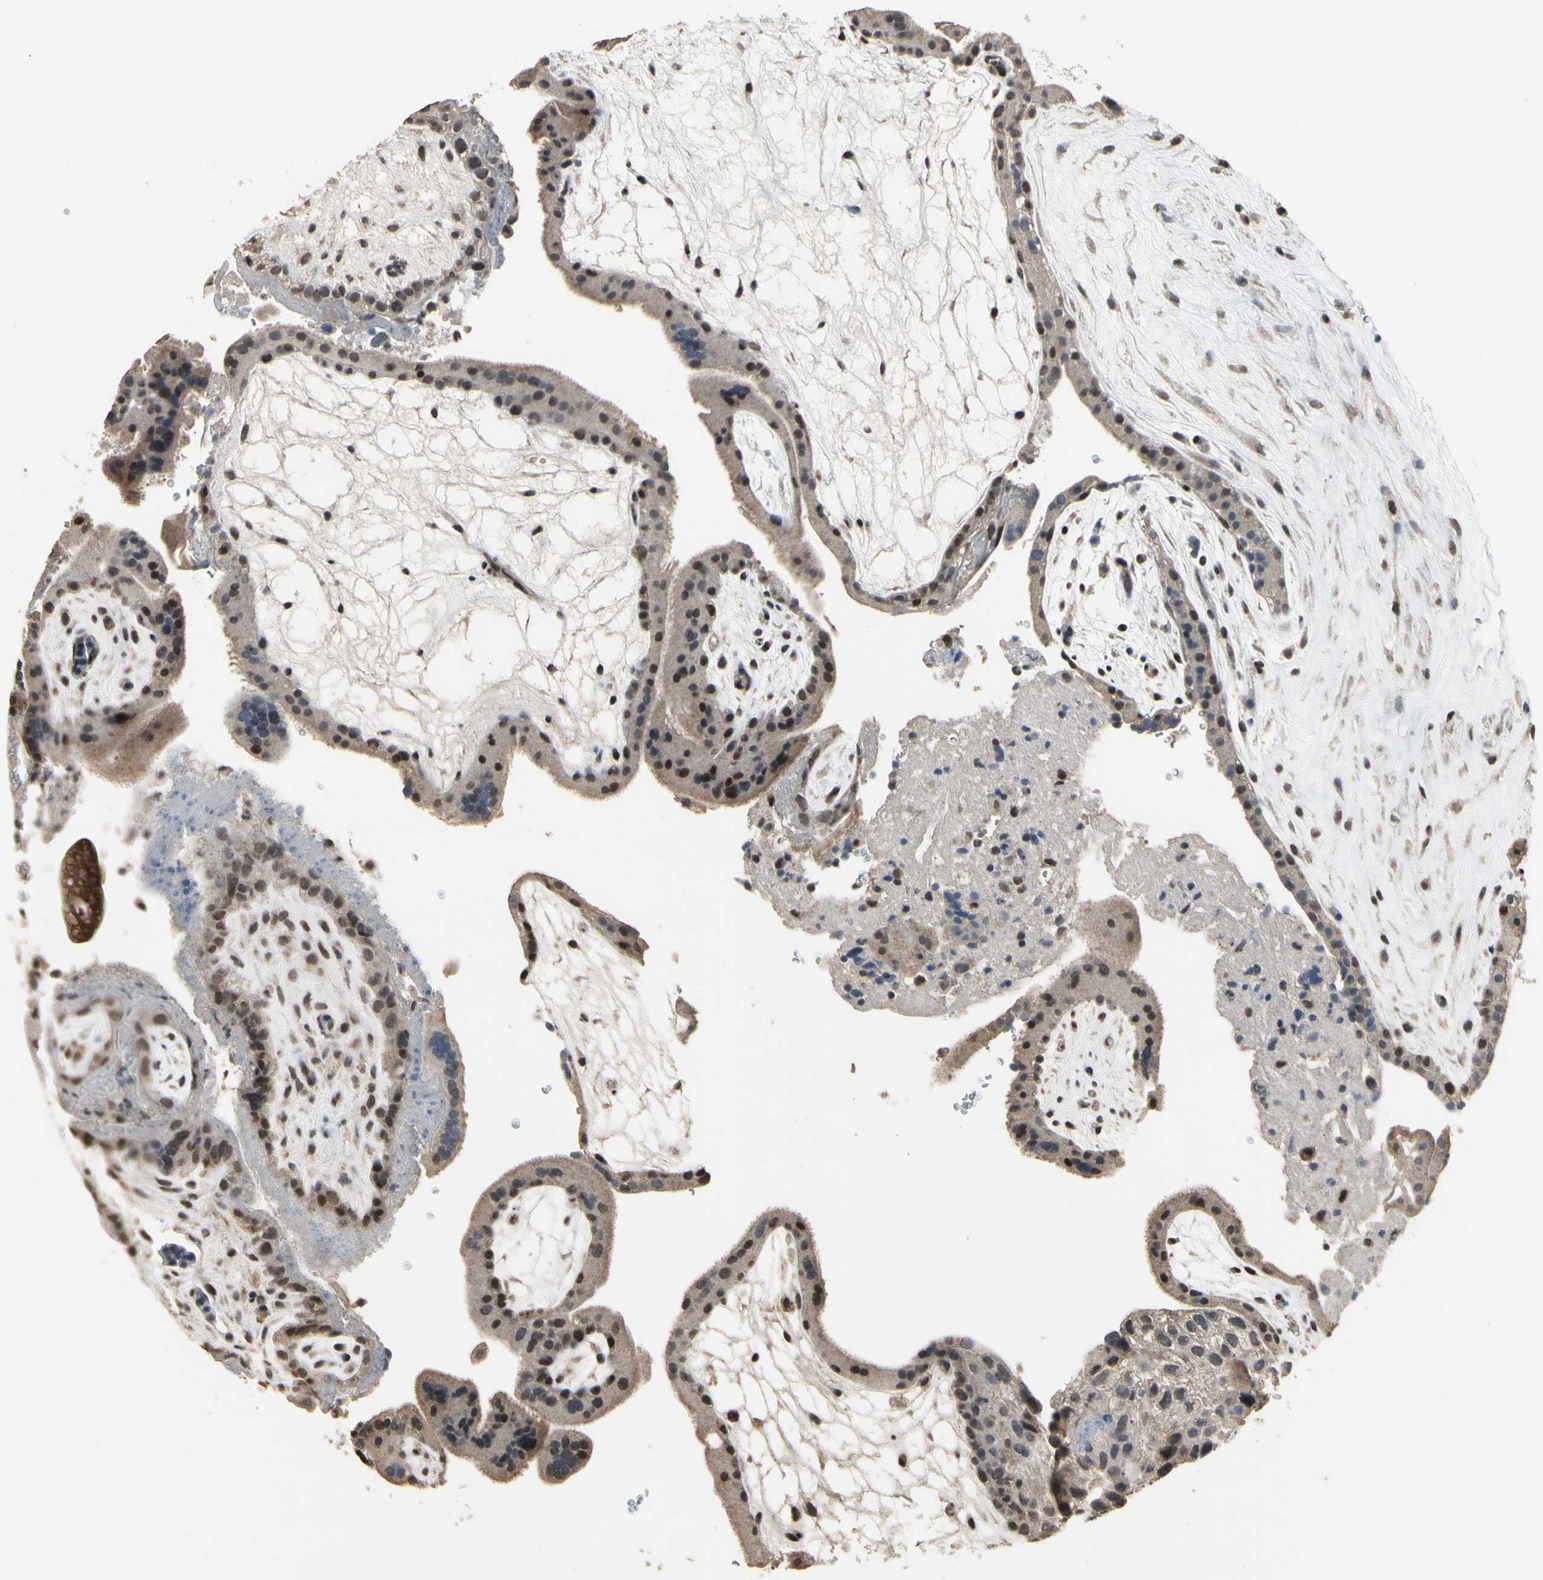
{"staining": {"intensity": "moderate", "quantity": "25%-75%", "location": "nuclear"}, "tissue": "placenta", "cell_type": "Decidual cells", "image_type": "normal", "snomed": [{"axis": "morphology", "description": "Normal tissue, NOS"}, {"axis": "topography", "description": "Placenta"}], "caption": "Placenta stained for a protein (brown) displays moderate nuclear positive staining in about 25%-75% of decidual cells.", "gene": "ZNF174", "patient": {"sex": "female", "age": 19}}